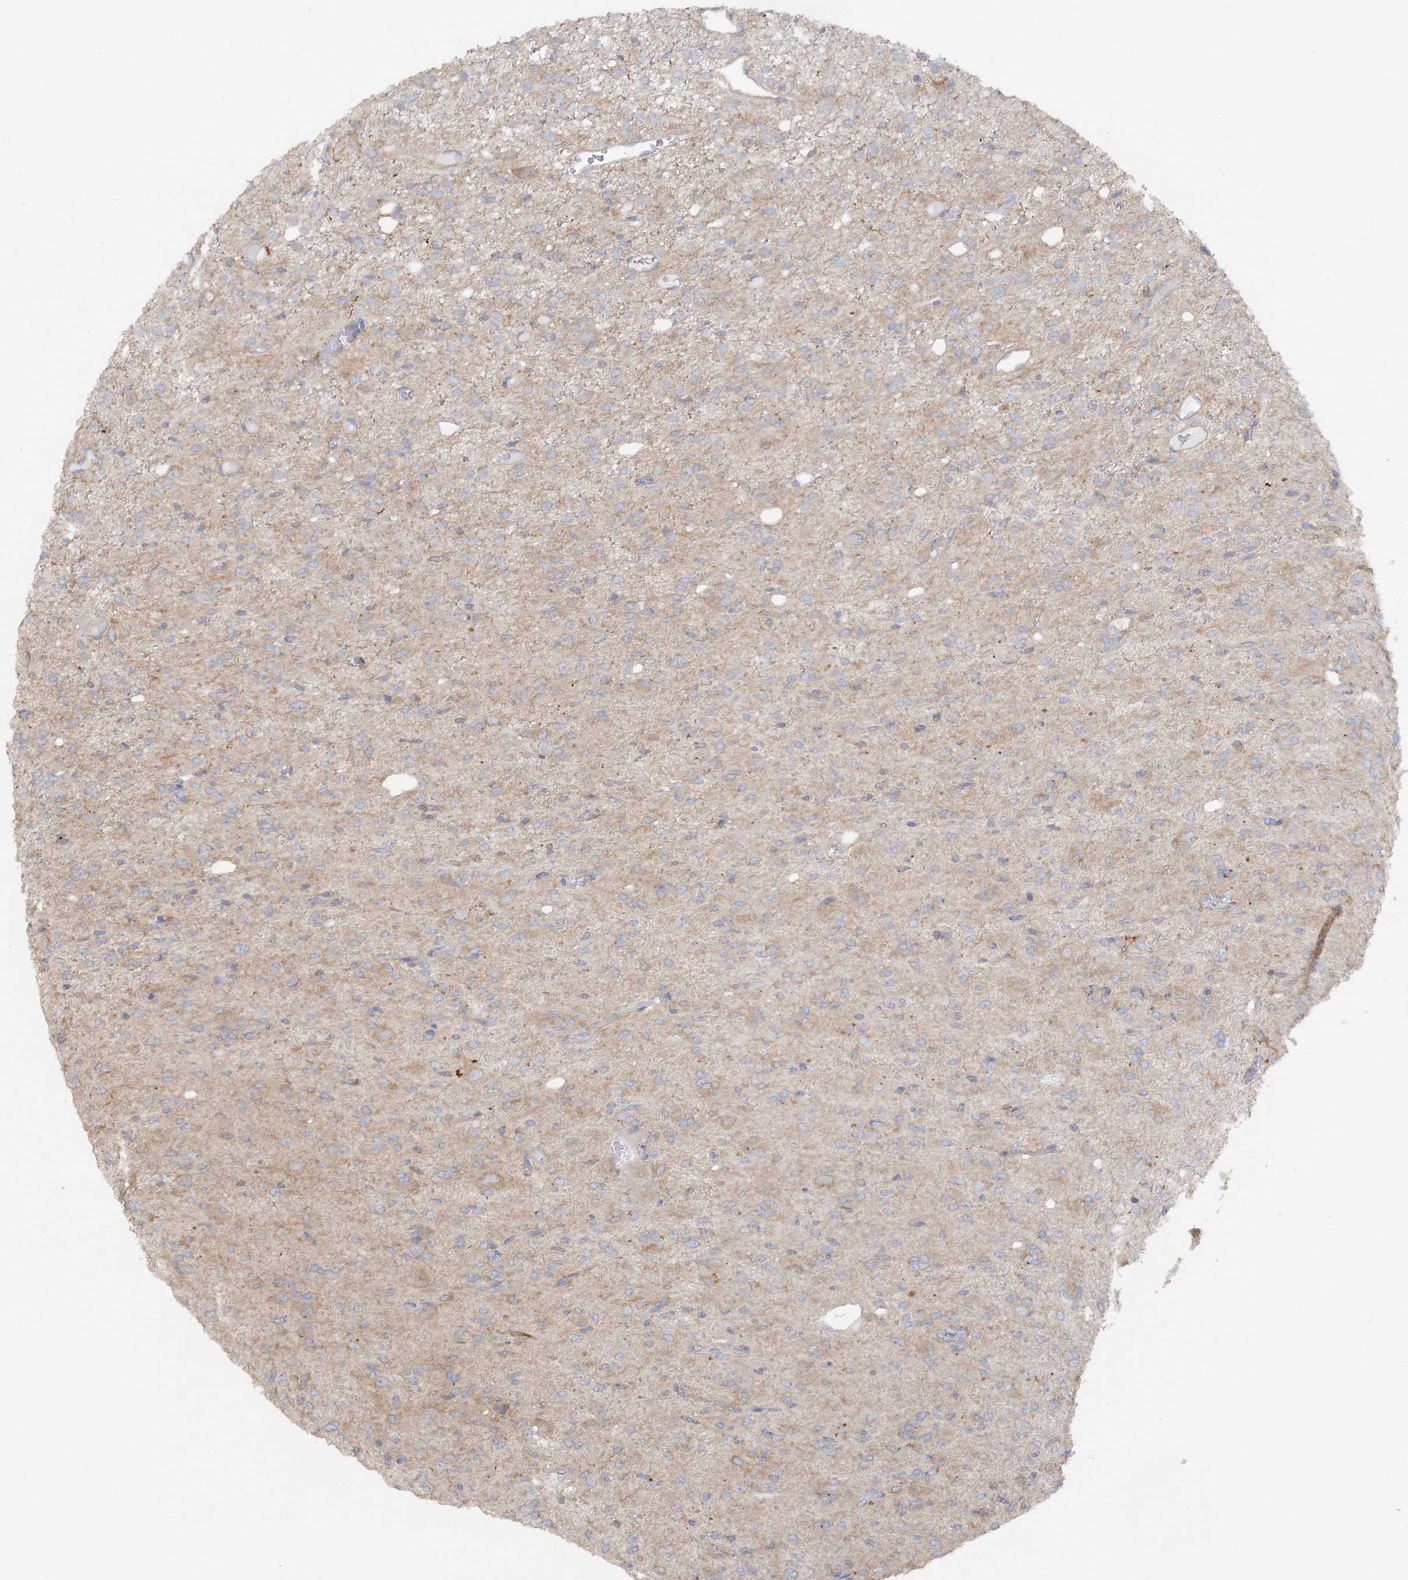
{"staining": {"intensity": "negative", "quantity": "none", "location": "none"}, "tissue": "glioma", "cell_type": "Tumor cells", "image_type": "cancer", "snomed": [{"axis": "morphology", "description": "Glioma, malignant, High grade"}, {"axis": "topography", "description": "Brain"}], "caption": "There is no significant staining in tumor cells of malignant glioma (high-grade).", "gene": "TBC1D5", "patient": {"sex": "female", "age": 59}}